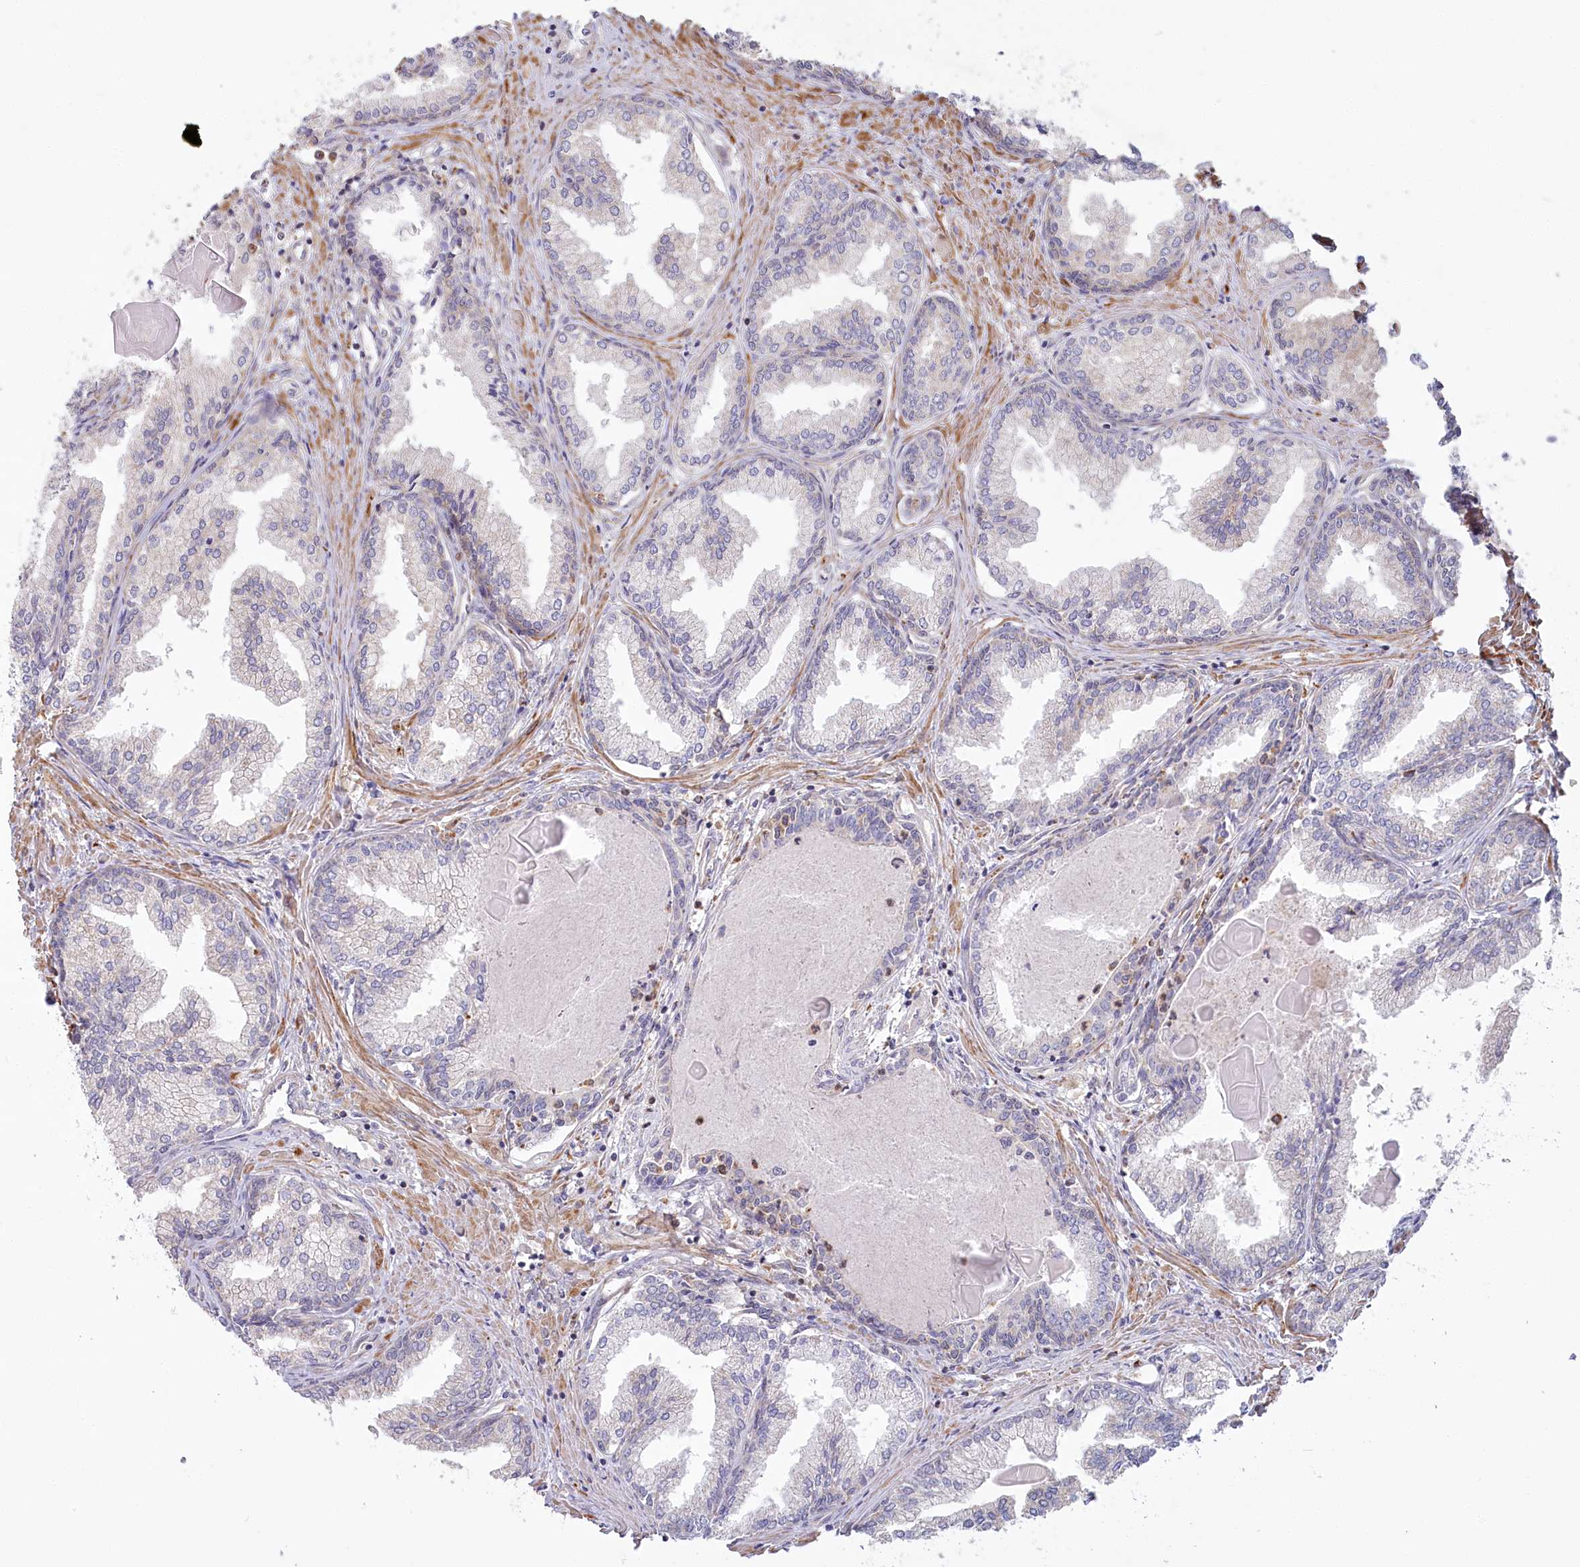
{"staining": {"intensity": "negative", "quantity": "none", "location": "none"}, "tissue": "prostate cancer", "cell_type": "Tumor cells", "image_type": "cancer", "snomed": [{"axis": "morphology", "description": "Adenocarcinoma, High grade"}, {"axis": "topography", "description": "Prostate"}], "caption": "A high-resolution micrograph shows IHC staining of prostate cancer (adenocarcinoma (high-grade)), which demonstrates no significant staining in tumor cells.", "gene": "MTG1", "patient": {"sex": "male", "age": 68}}